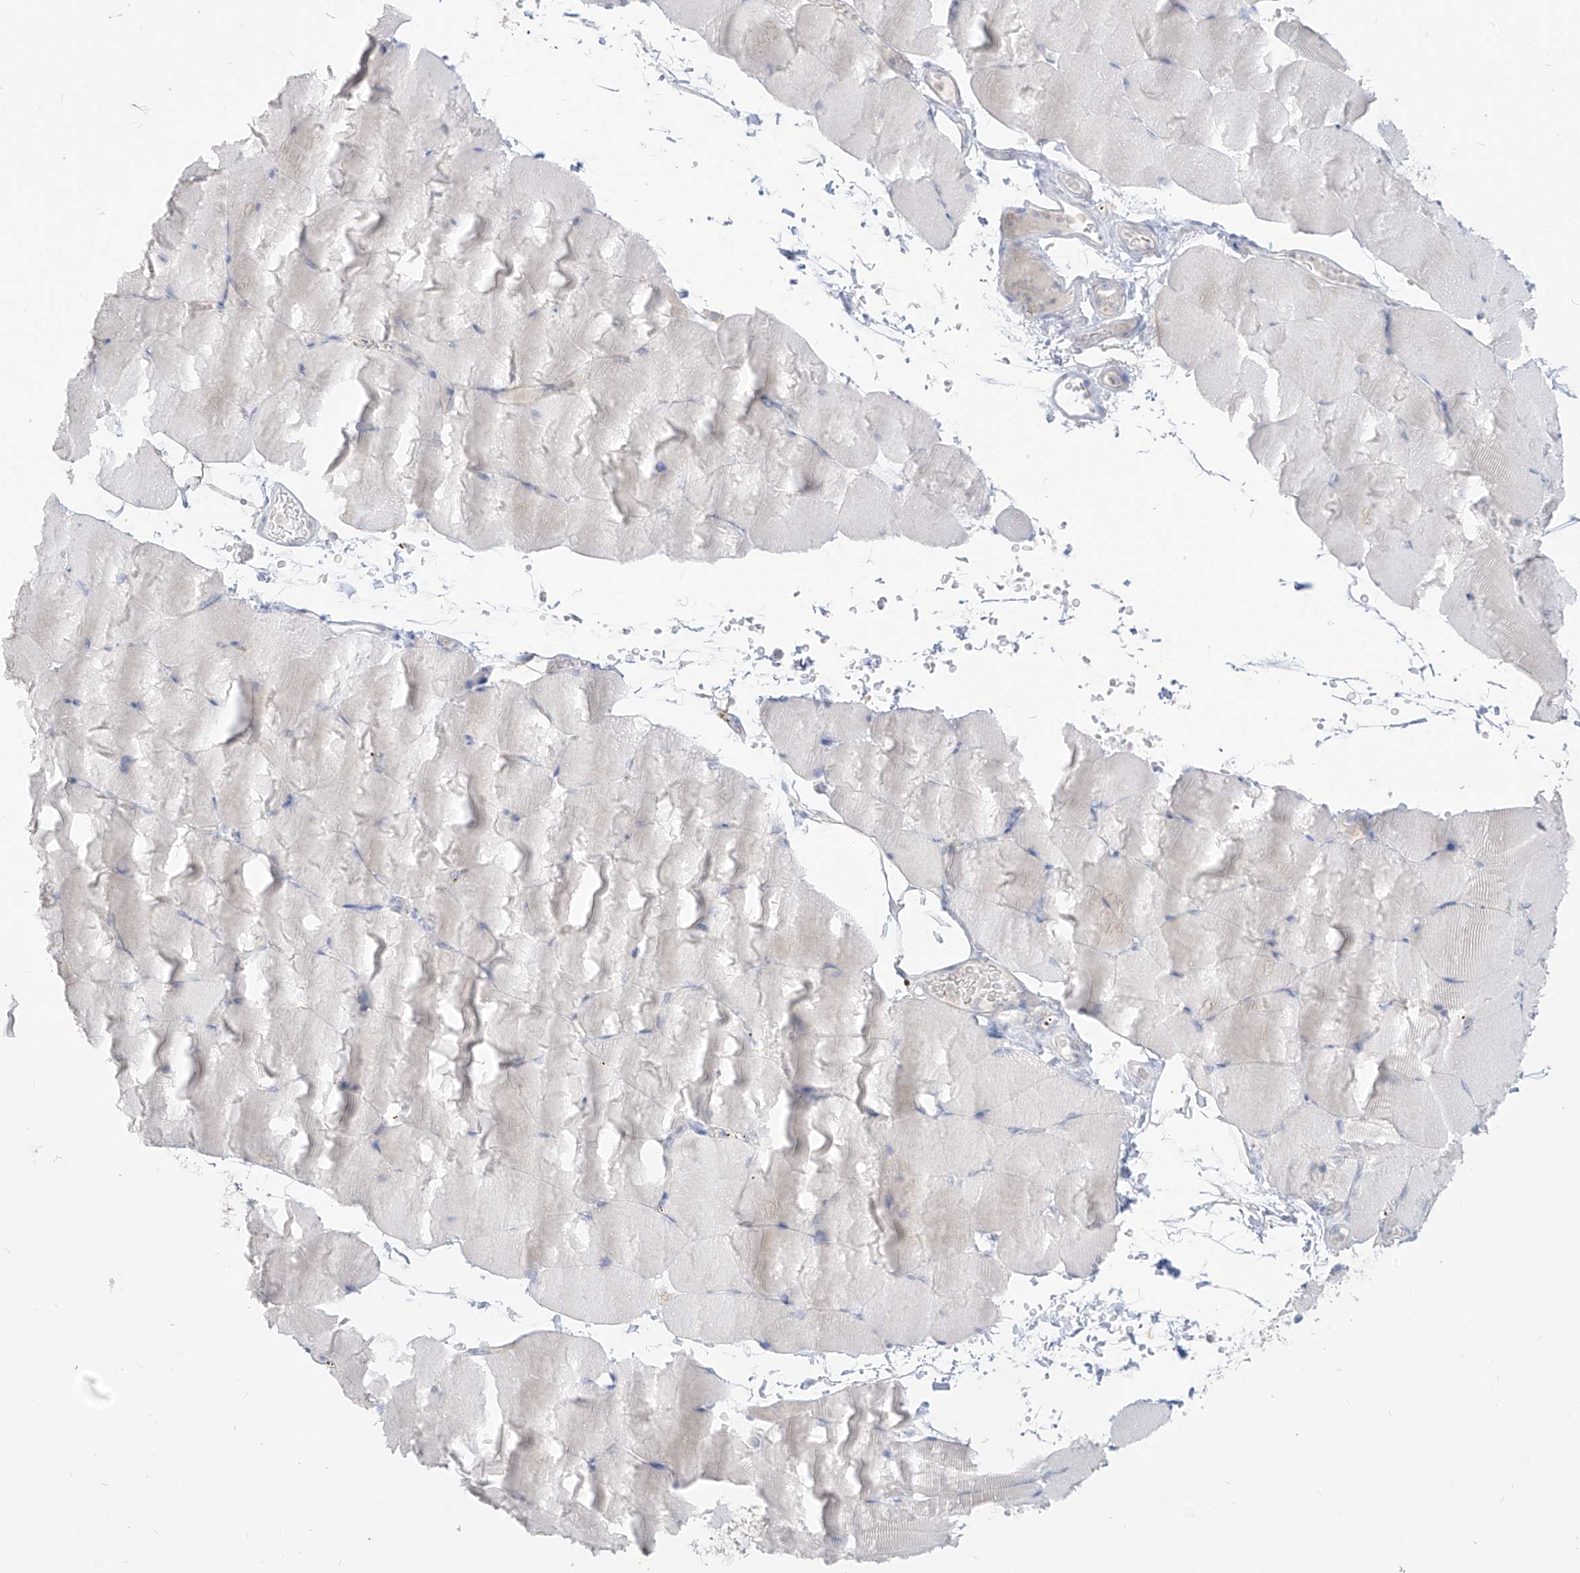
{"staining": {"intensity": "negative", "quantity": "none", "location": "none"}, "tissue": "skeletal muscle", "cell_type": "Myocytes", "image_type": "normal", "snomed": [{"axis": "morphology", "description": "Normal tissue, NOS"}, {"axis": "topography", "description": "Skeletal muscle"}, {"axis": "topography", "description": "Parathyroid gland"}], "caption": "This is an immunohistochemistry histopathology image of benign human skeletal muscle. There is no staining in myocytes.", "gene": "ARHGEF40", "patient": {"sex": "female", "age": 37}}